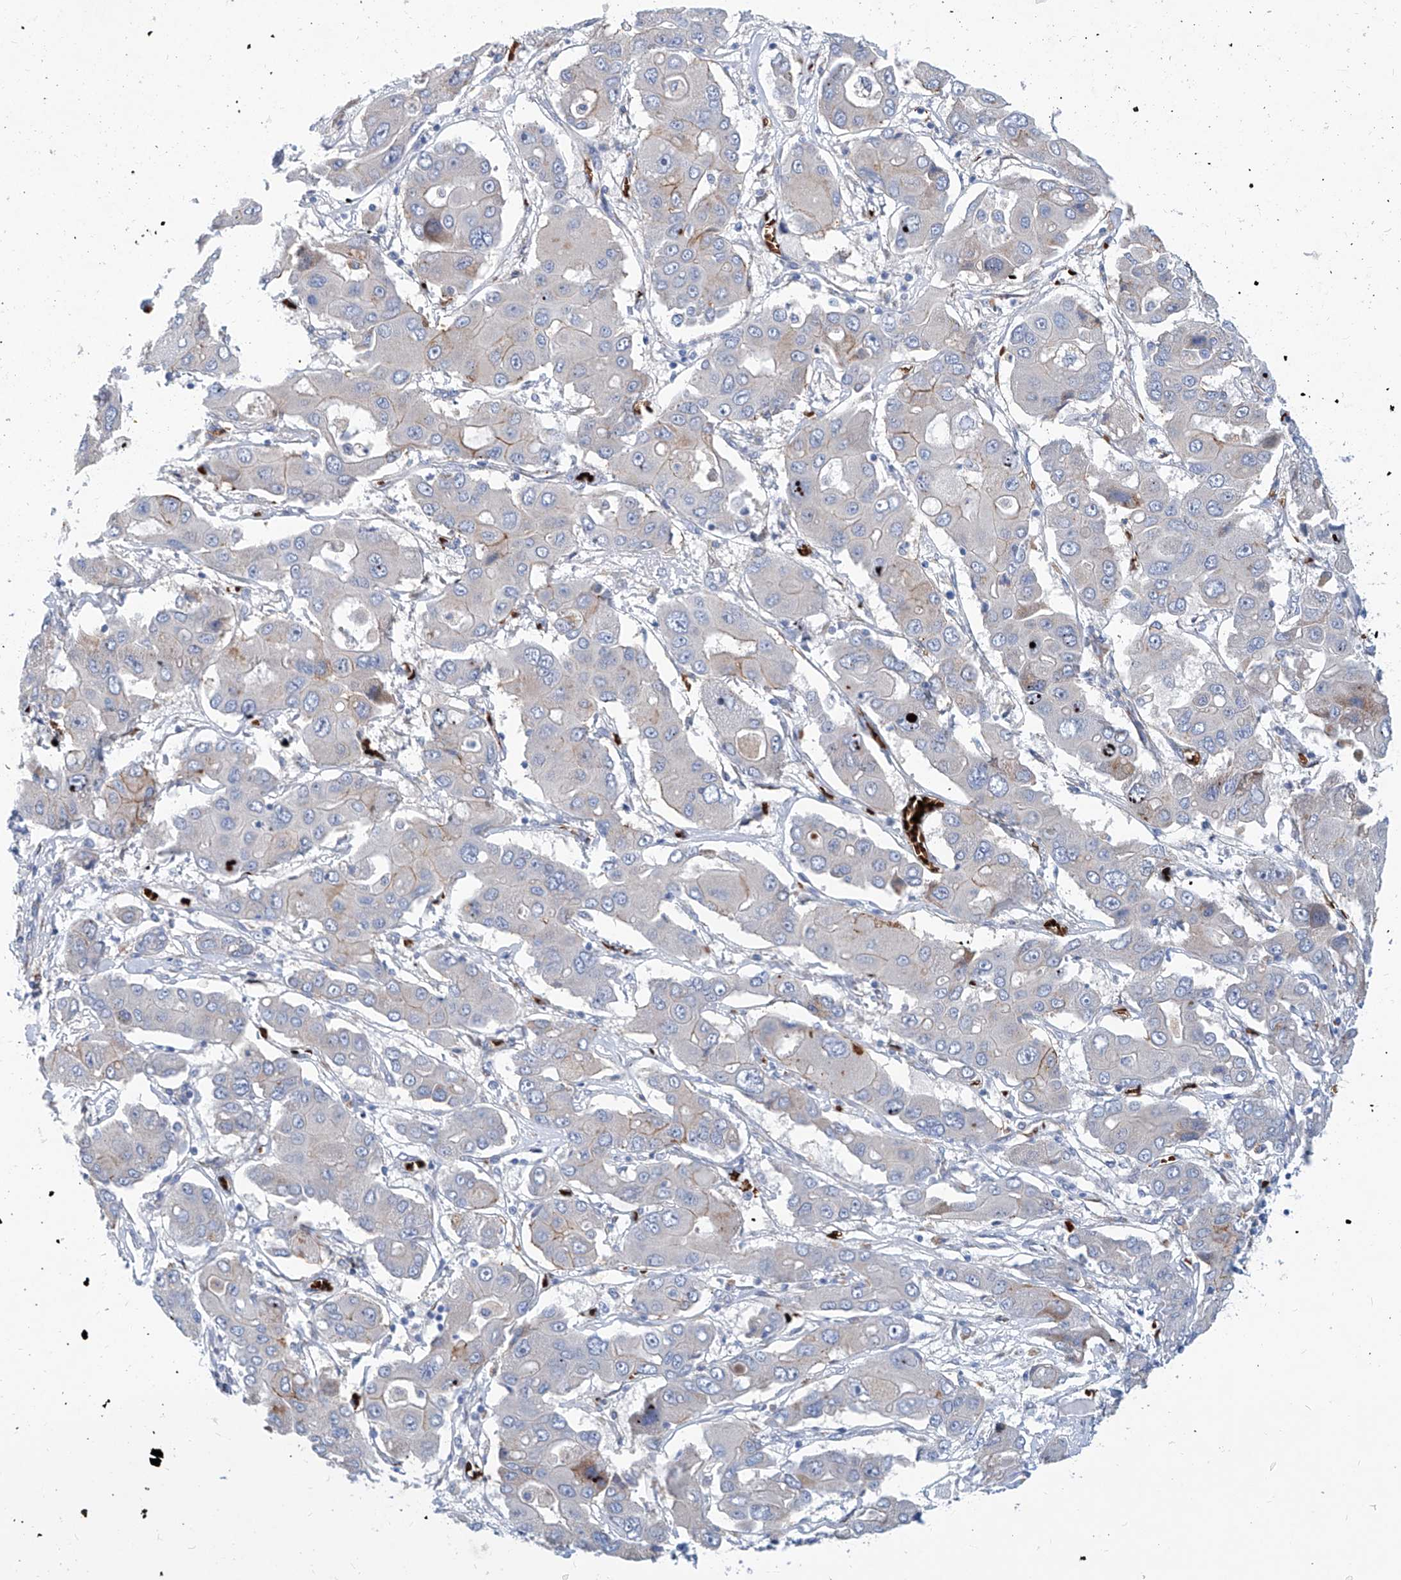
{"staining": {"intensity": "negative", "quantity": "none", "location": "none"}, "tissue": "liver cancer", "cell_type": "Tumor cells", "image_type": "cancer", "snomed": [{"axis": "morphology", "description": "Cholangiocarcinoma"}, {"axis": "topography", "description": "Liver"}], "caption": "DAB (3,3'-diaminobenzidine) immunohistochemical staining of liver cholangiocarcinoma demonstrates no significant positivity in tumor cells.", "gene": "FPR2", "patient": {"sex": "male", "age": 67}}